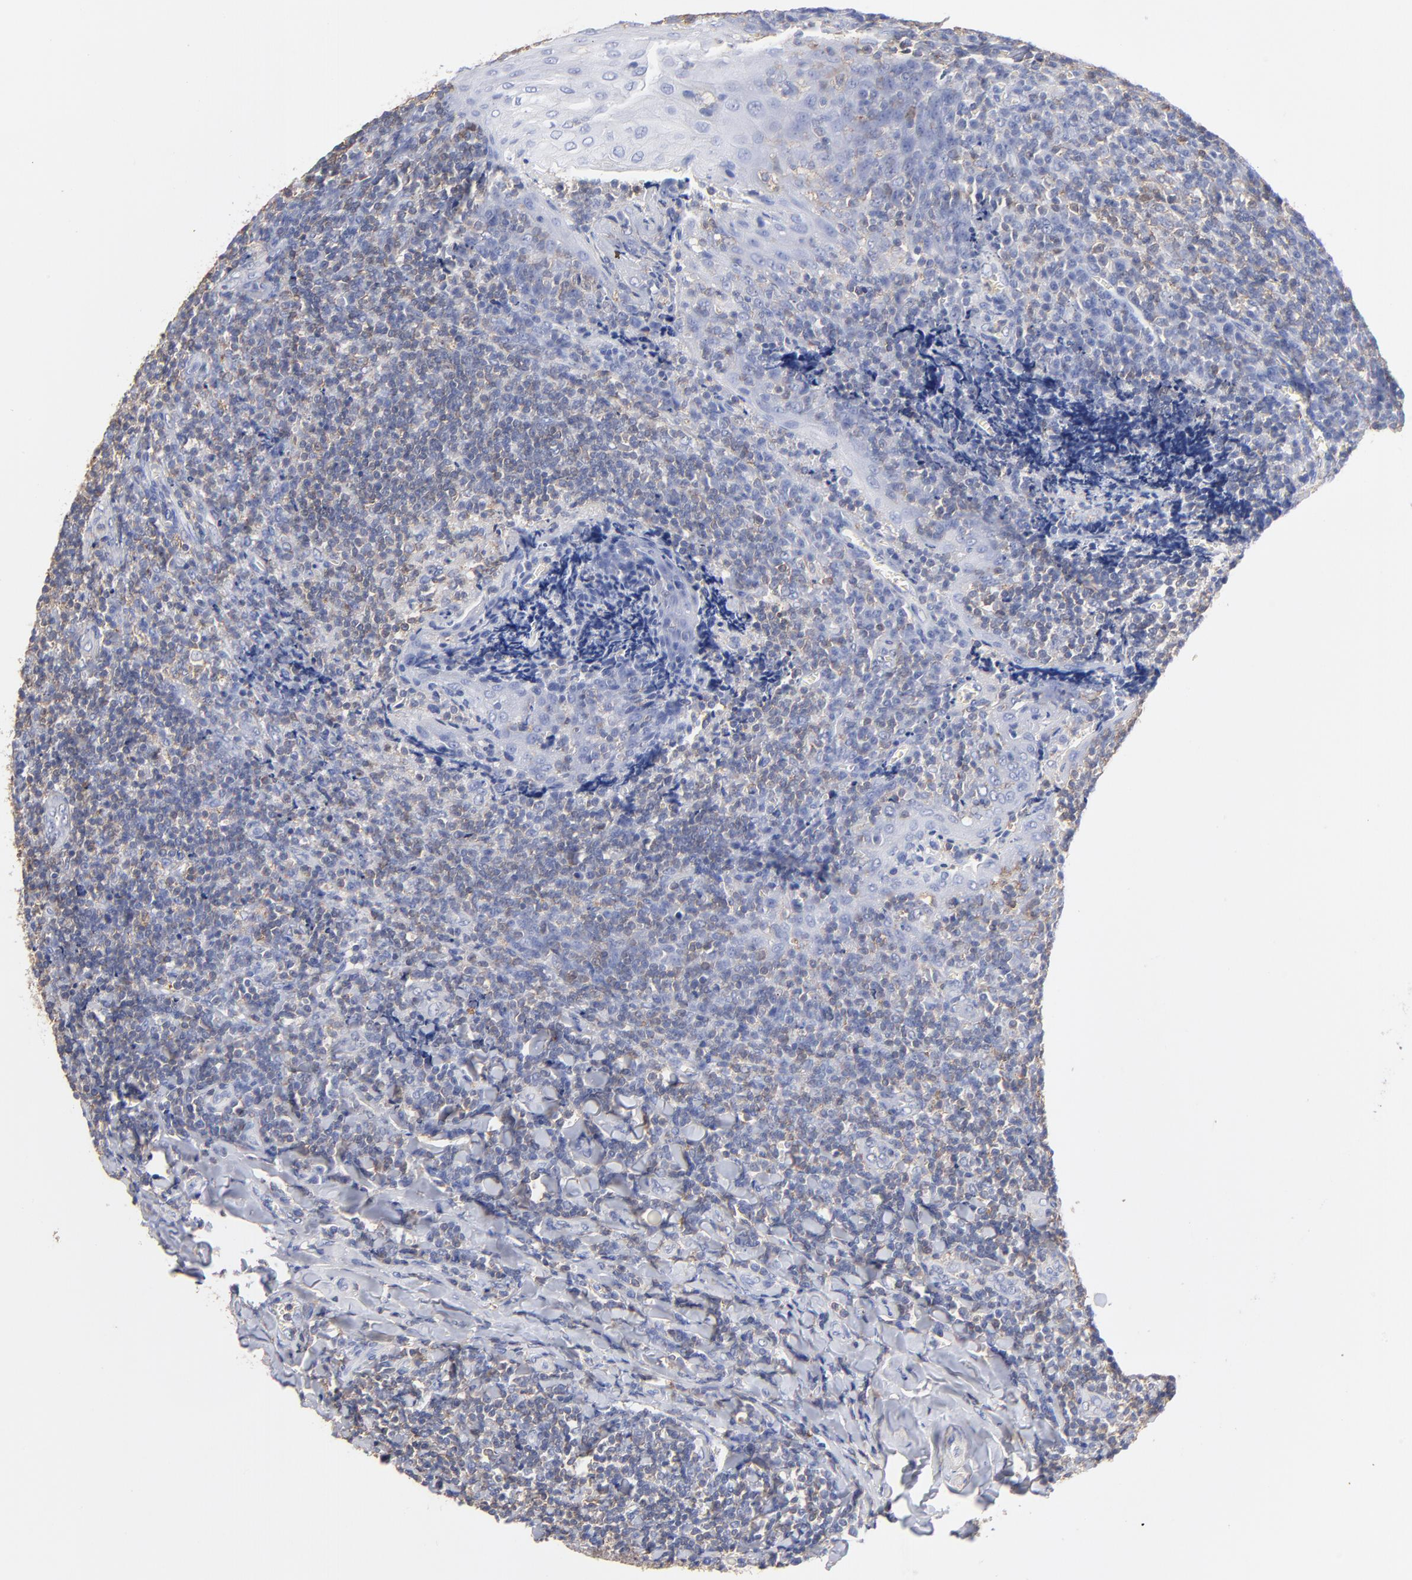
{"staining": {"intensity": "weak", "quantity": "25%-75%", "location": "cytoplasmic/membranous"}, "tissue": "tonsil", "cell_type": "Germinal center cells", "image_type": "normal", "snomed": [{"axis": "morphology", "description": "Normal tissue, NOS"}, {"axis": "topography", "description": "Tonsil"}], "caption": "Brown immunohistochemical staining in benign tonsil shows weak cytoplasmic/membranous expression in about 25%-75% of germinal center cells. (brown staining indicates protein expression, while blue staining denotes nuclei).", "gene": "ASL", "patient": {"sex": "male", "age": 20}}